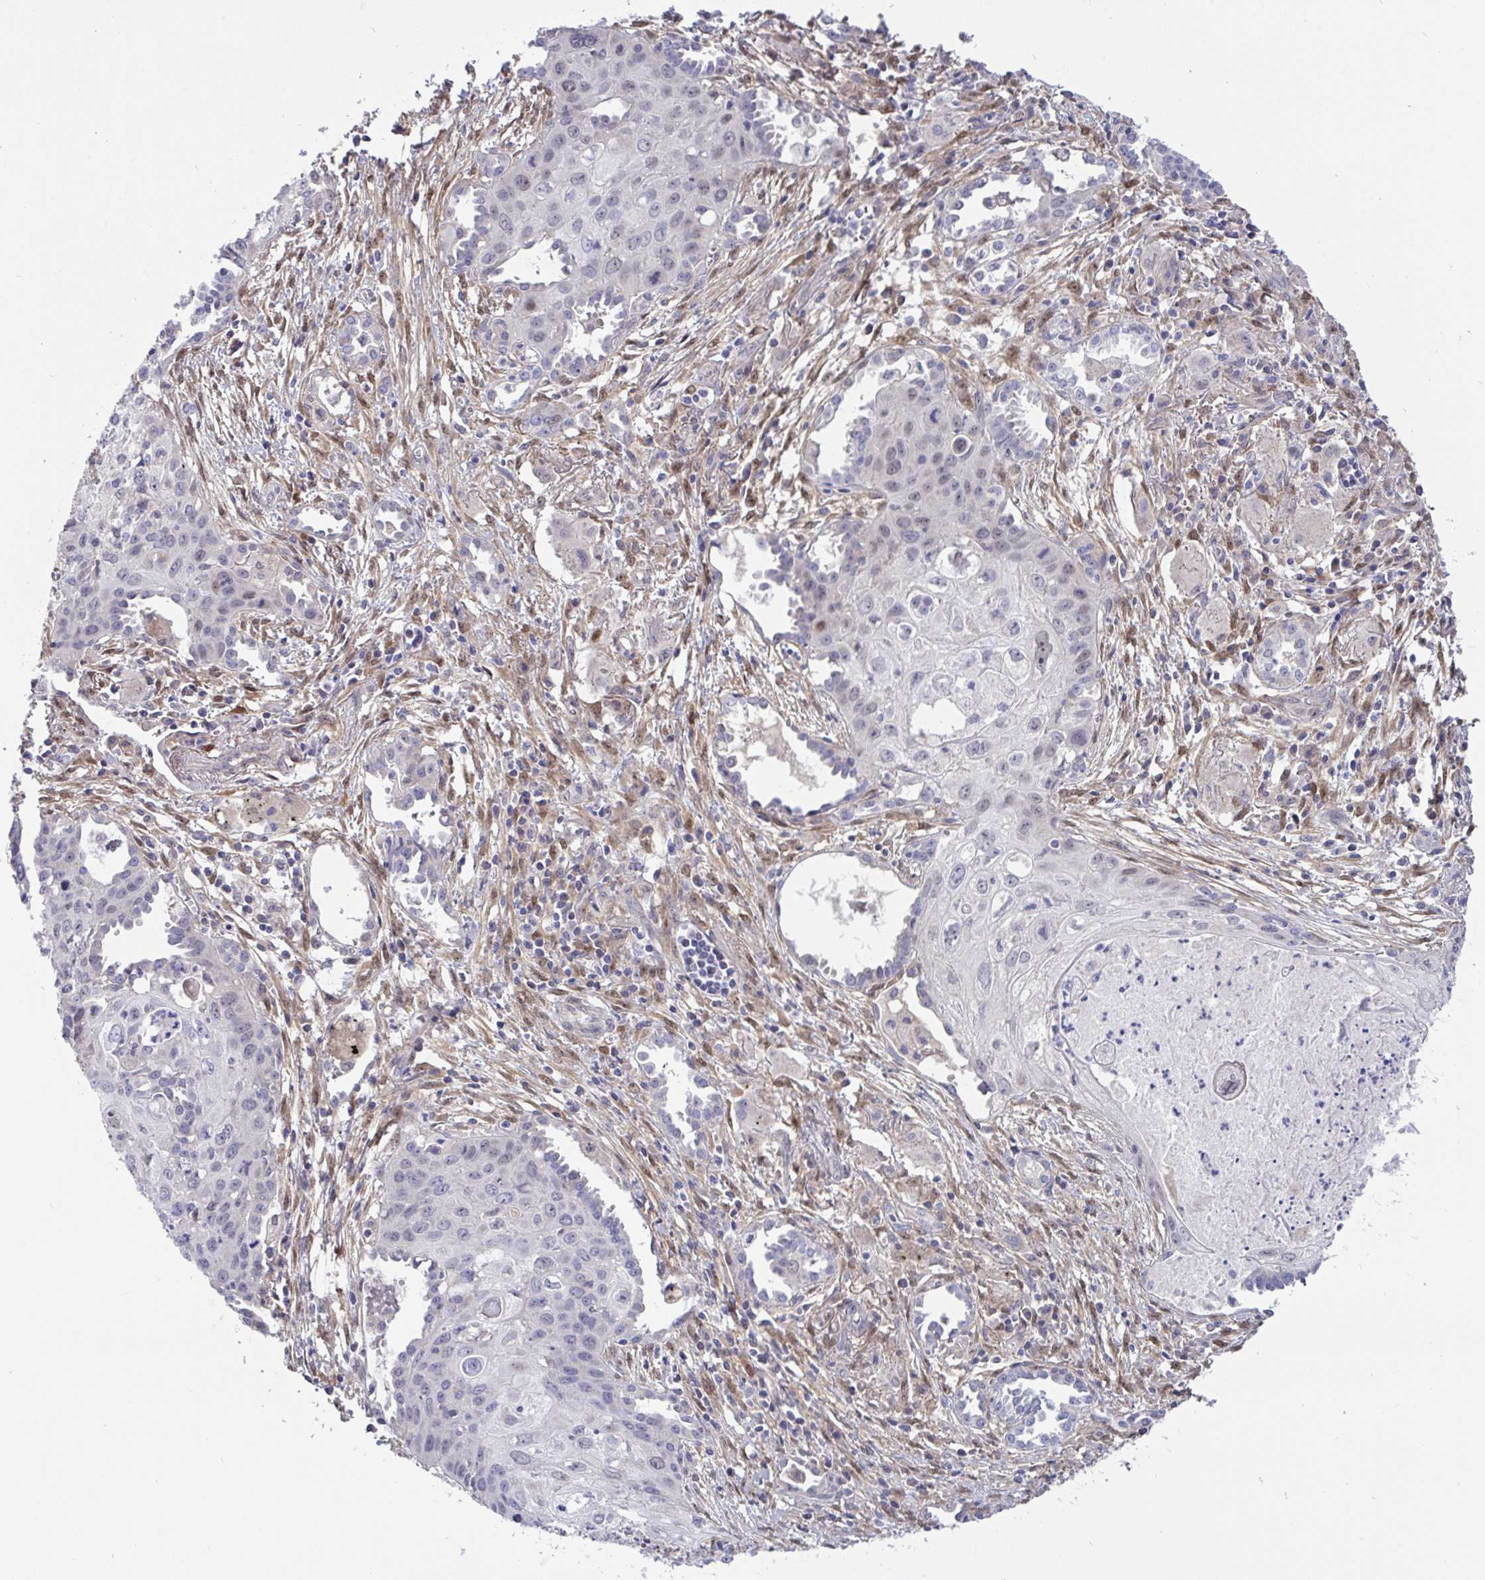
{"staining": {"intensity": "negative", "quantity": "none", "location": "none"}, "tissue": "lung cancer", "cell_type": "Tumor cells", "image_type": "cancer", "snomed": [{"axis": "morphology", "description": "Squamous cell carcinoma, NOS"}, {"axis": "topography", "description": "Lung"}], "caption": "Lung cancer (squamous cell carcinoma) was stained to show a protein in brown. There is no significant expression in tumor cells.", "gene": "L3HYPDH", "patient": {"sex": "male", "age": 71}}